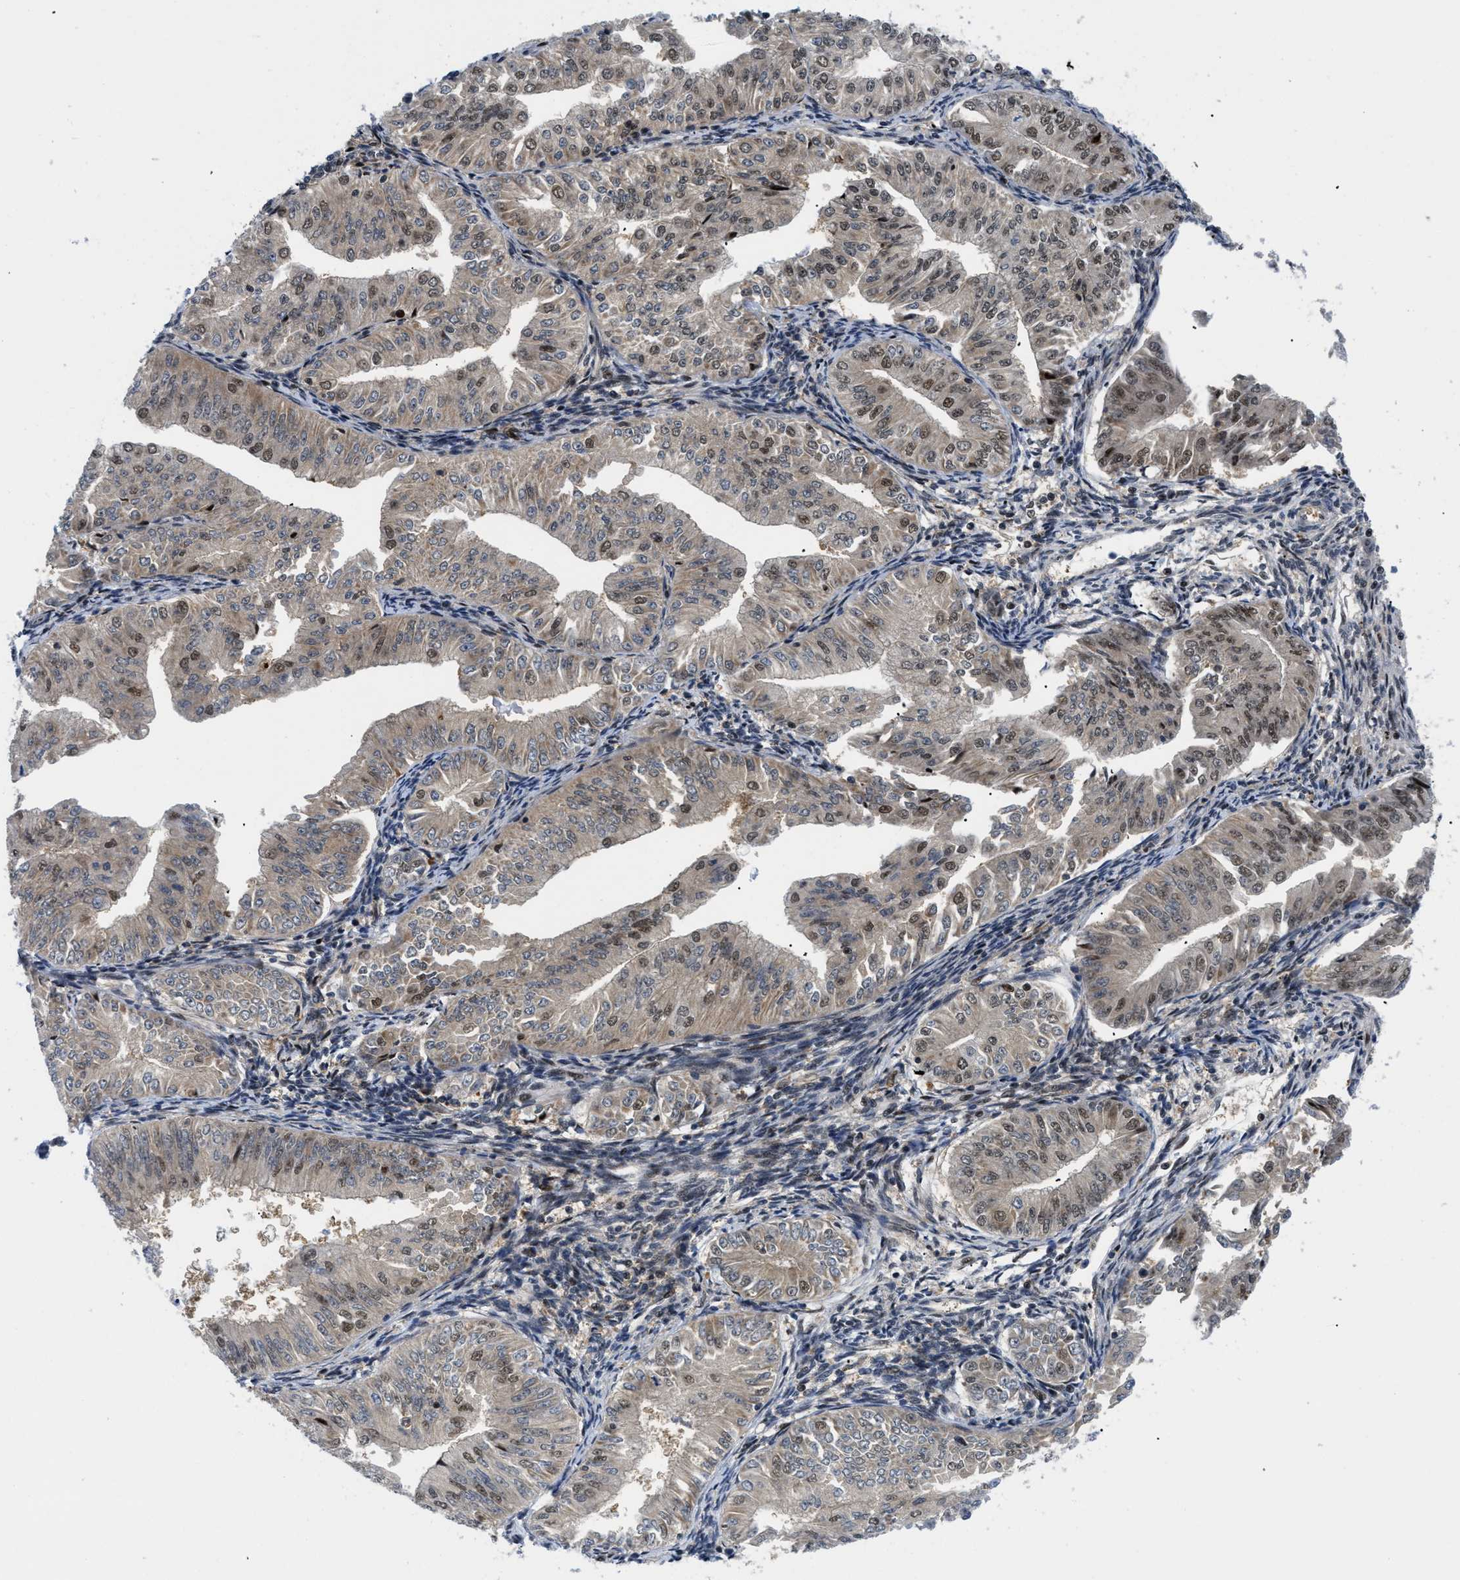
{"staining": {"intensity": "moderate", "quantity": "25%-75%", "location": "cytoplasmic/membranous,nuclear"}, "tissue": "endometrial cancer", "cell_type": "Tumor cells", "image_type": "cancer", "snomed": [{"axis": "morphology", "description": "Normal tissue, NOS"}, {"axis": "morphology", "description": "Adenocarcinoma, NOS"}, {"axis": "topography", "description": "Endometrium"}], "caption": "Immunohistochemistry (IHC) histopathology image of neoplastic tissue: endometrial cancer (adenocarcinoma) stained using immunohistochemistry (IHC) displays medium levels of moderate protein expression localized specifically in the cytoplasmic/membranous and nuclear of tumor cells, appearing as a cytoplasmic/membranous and nuclear brown color.", "gene": "SLC29A2", "patient": {"sex": "female", "age": 53}}